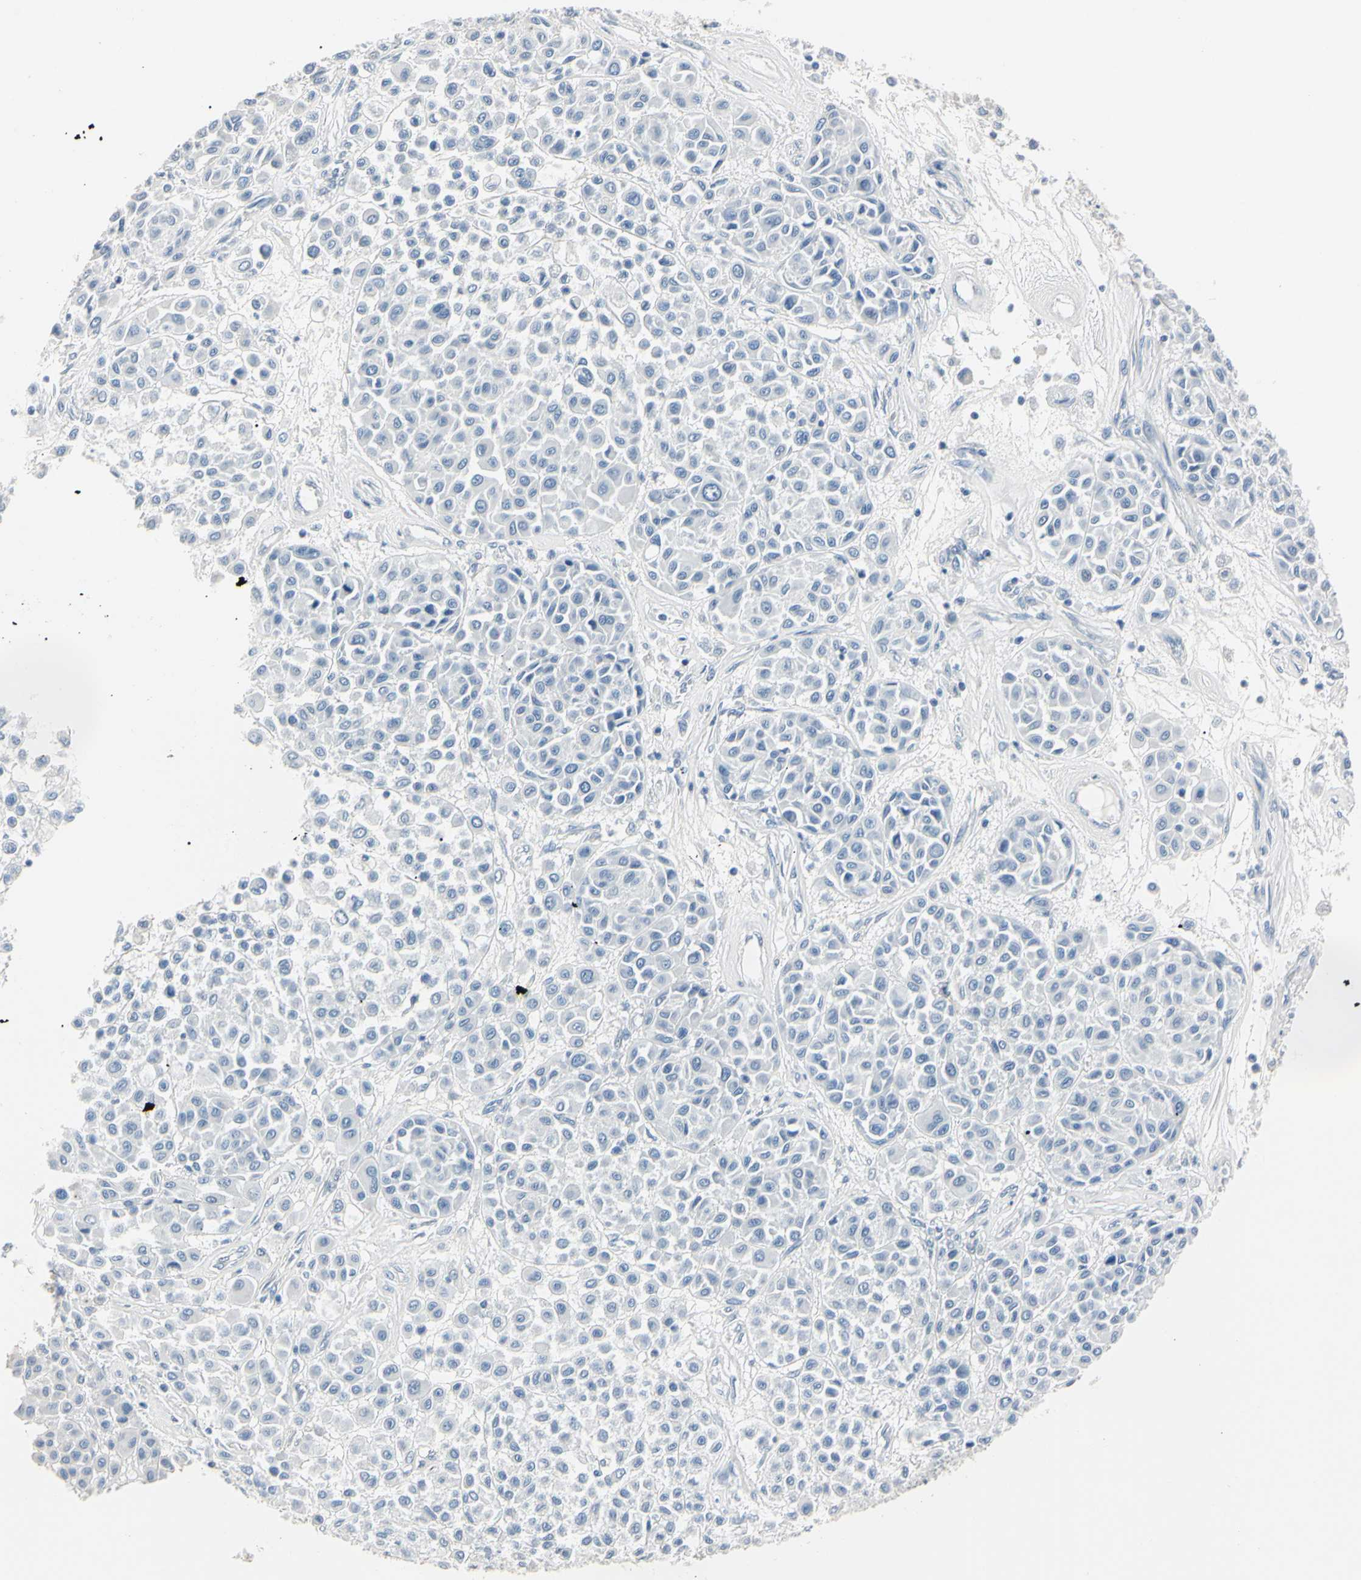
{"staining": {"intensity": "negative", "quantity": "none", "location": "none"}, "tissue": "melanoma", "cell_type": "Tumor cells", "image_type": "cancer", "snomed": [{"axis": "morphology", "description": "Malignant melanoma, Metastatic site"}, {"axis": "topography", "description": "Soft tissue"}], "caption": "Human melanoma stained for a protein using IHC shows no positivity in tumor cells.", "gene": "AKR1C3", "patient": {"sex": "male", "age": 41}}